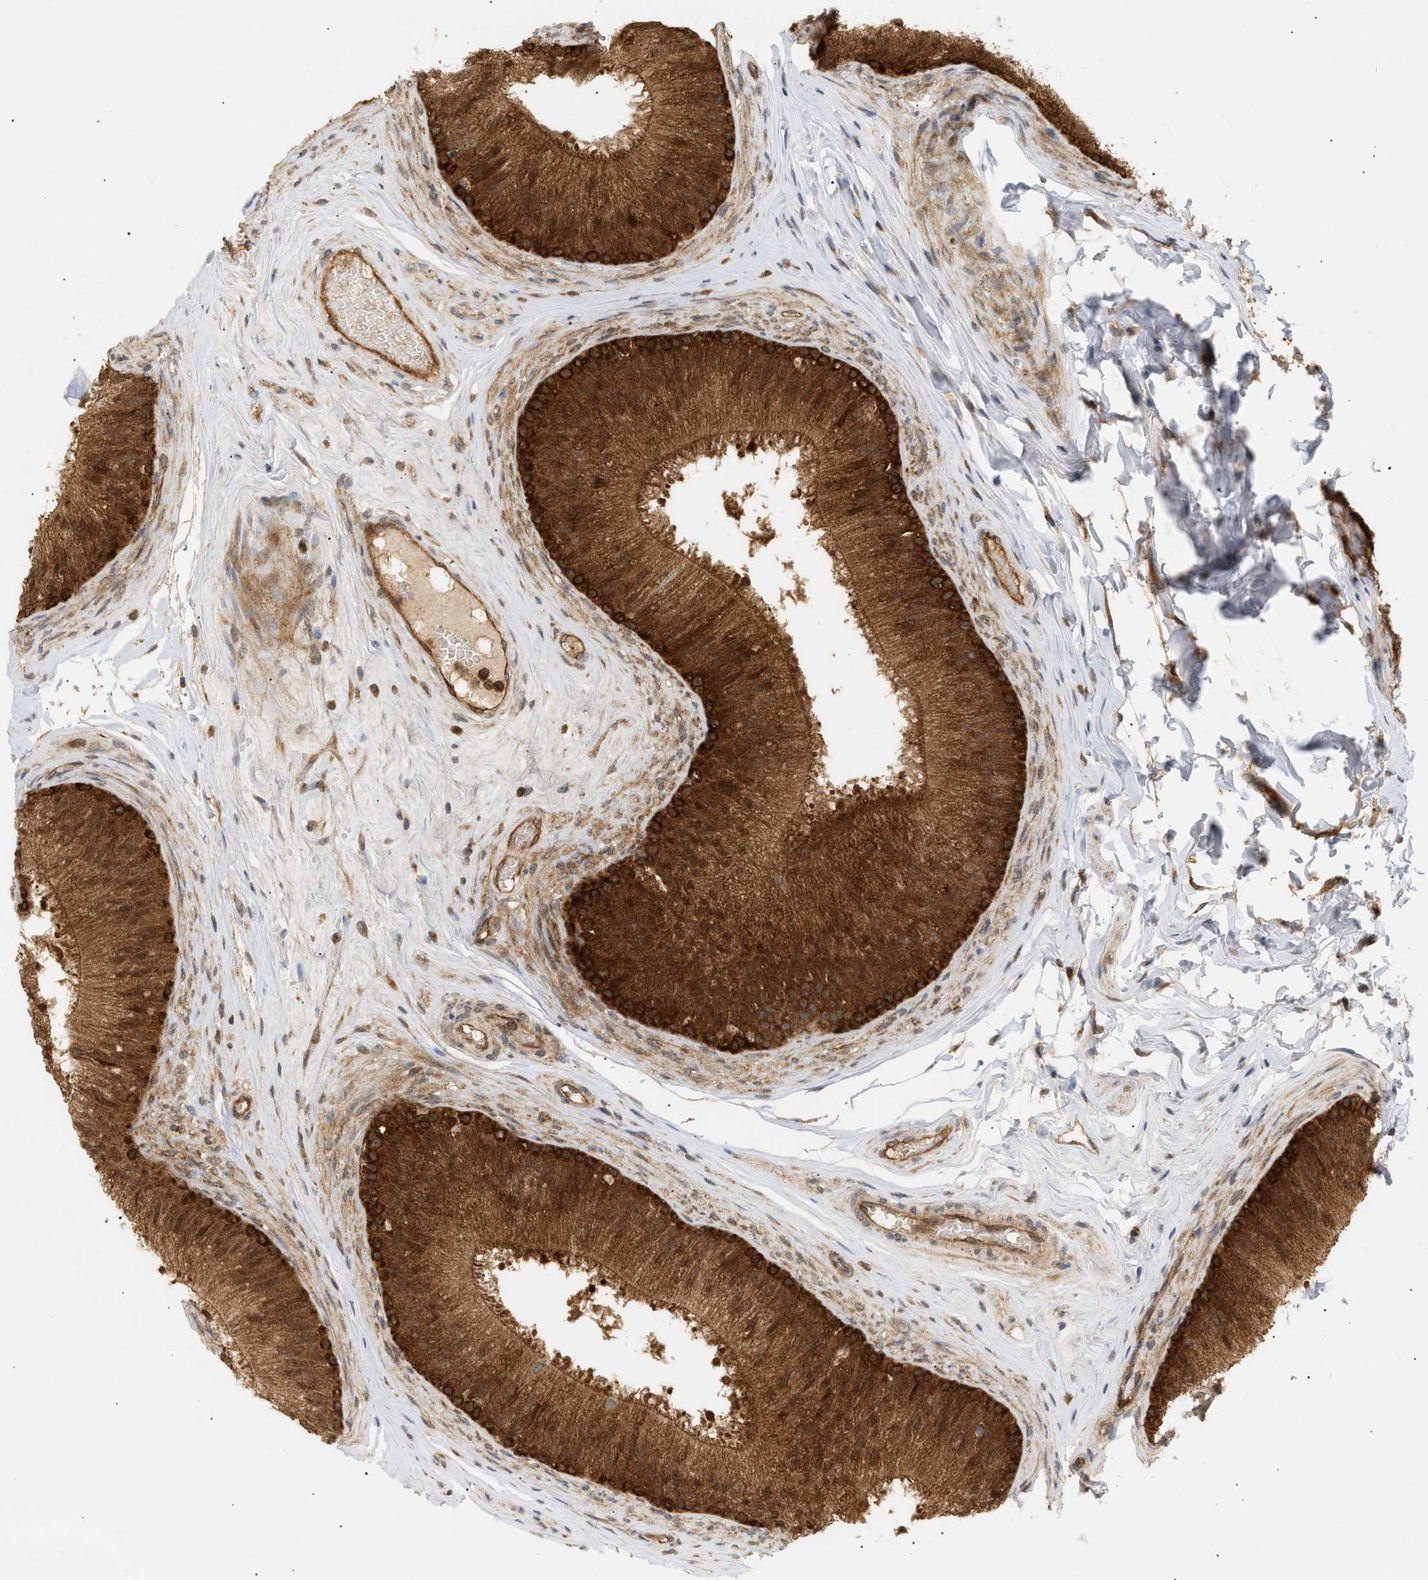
{"staining": {"intensity": "strong", "quantity": ">75%", "location": "cytoplasmic/membranous"}, "tissue": "epididymis", "cell_type": "Glandular cells", "image_type": "normal", "snomed": [{"axis": "morphology", "description": "Normal tissue, NOS"}, {"axis": "topography", "description": "Testis"}, {"axis": "topography", "description": "Epididymis"}], "caption": "A high-resolution image shows immunohistochemistry (IHC) staining of benign epididymis, which reveals strong cytoplasmic/membranous expression in about >75% of glandular cells.", "gene": "SHC1", "patient": {"sex": "male", "age": 36}}